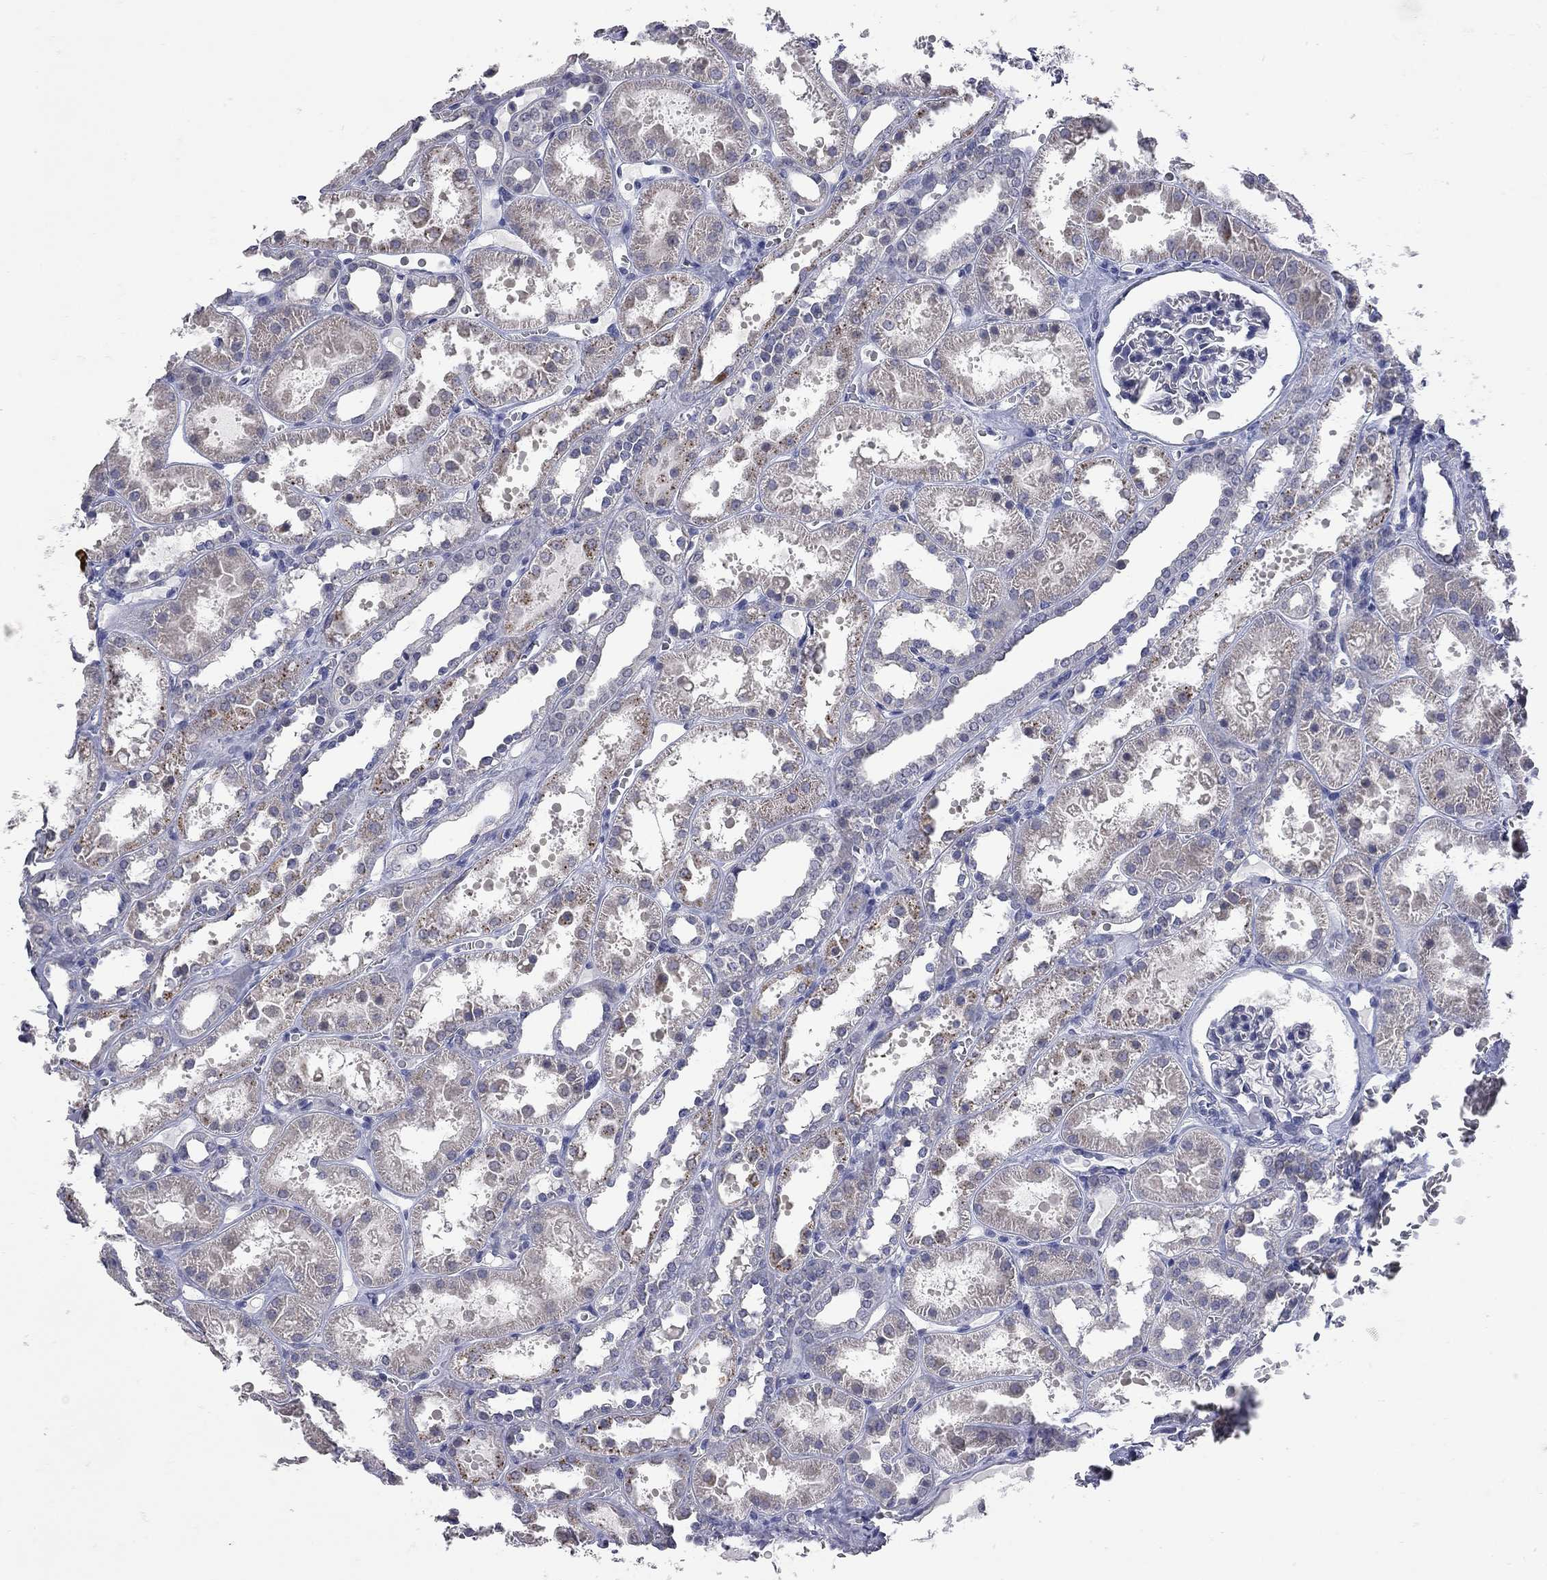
{"staining": {"intensity": "negative", "quantity": "none", "location": "none"}, "tissue": "kidney", "cell_type": "Cells in glomeruli", "image_type": "normal", "snomed": [{"axis": "morphology", "description": "Normal tissue, NOS"}, {"axis": "topography", "description": "Kidney"}], "caption": "Cells in glomeruli show no significant staining in normal kidney.", "gene": "NOS2", "patient": {"sex": "female", "age": 41}}